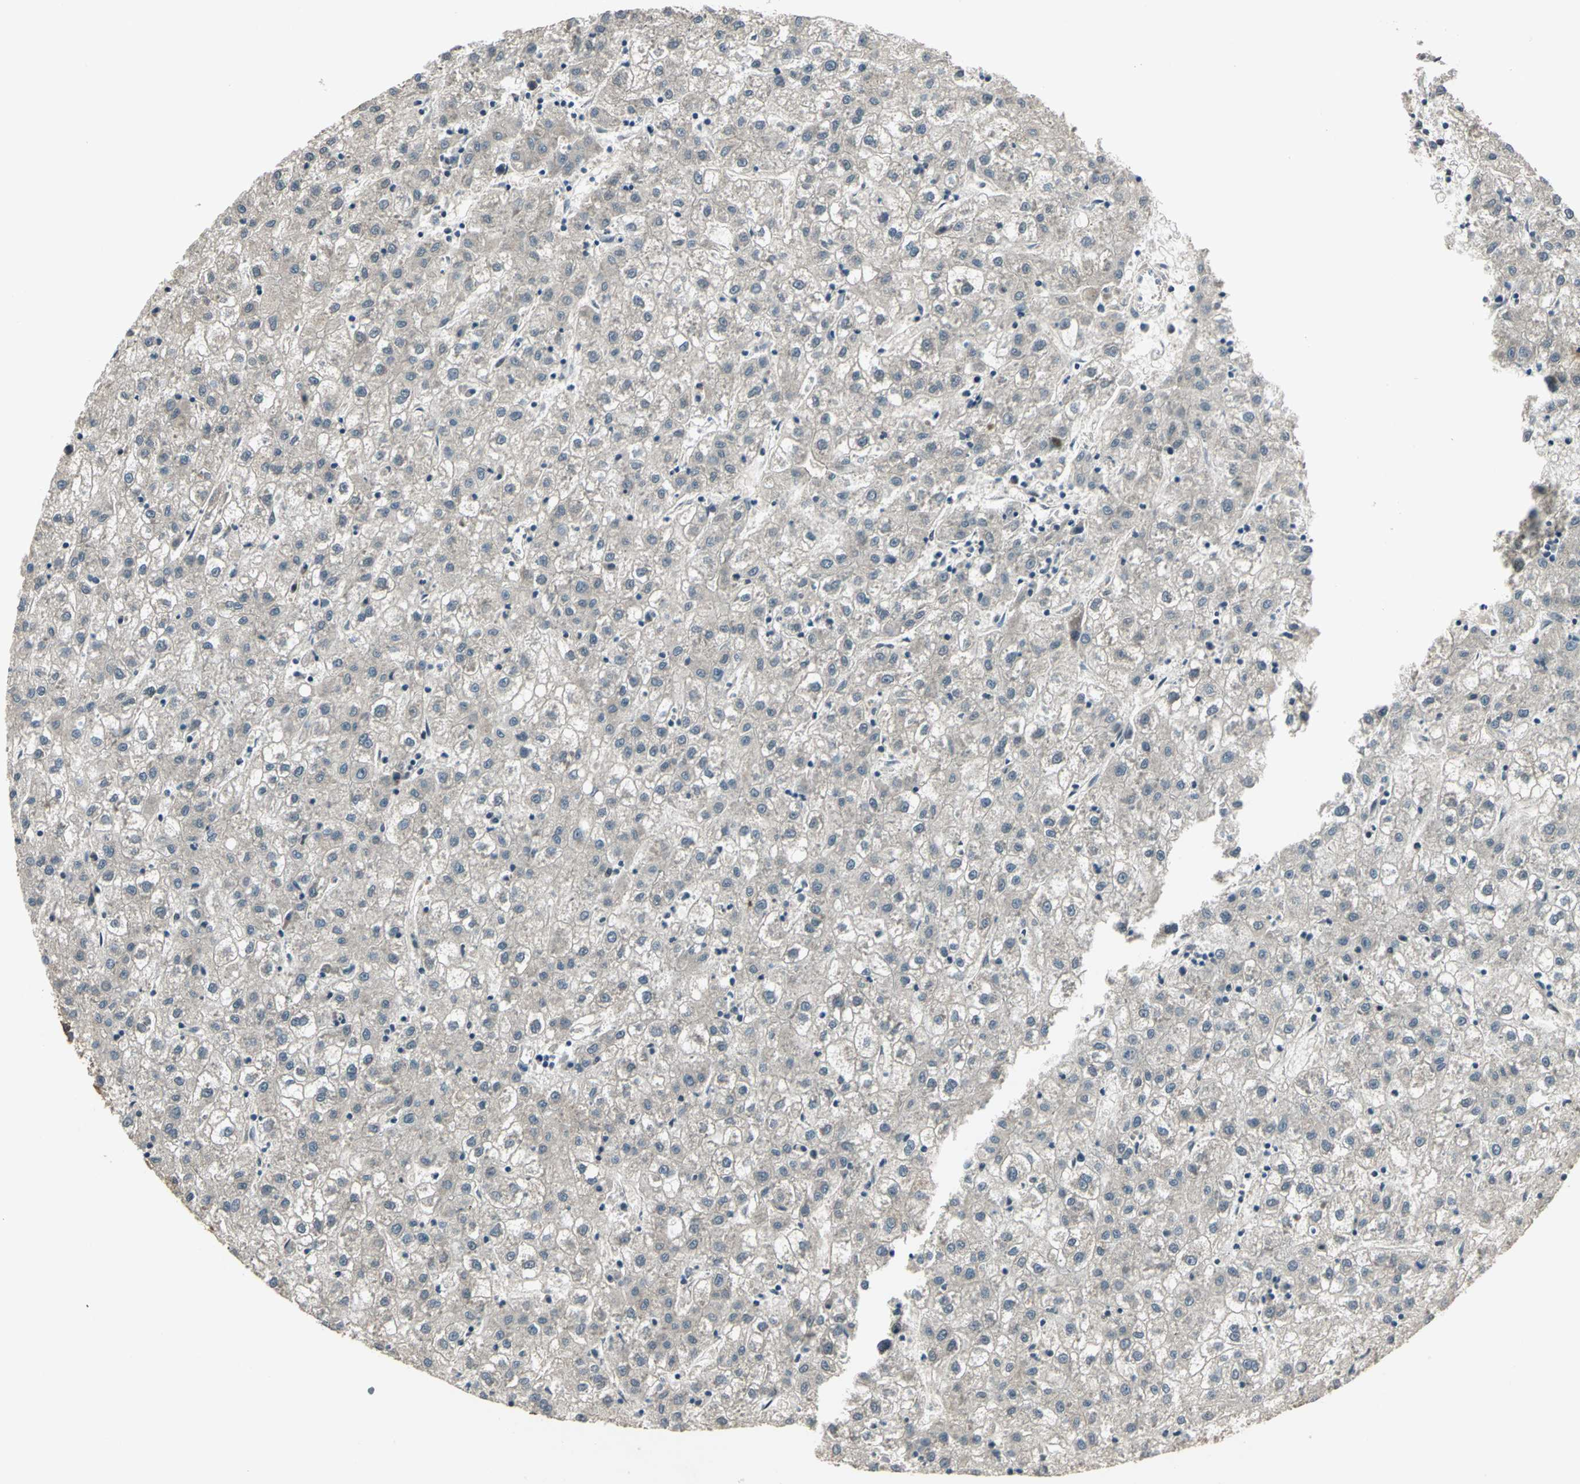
{"staining": {"intensity": "weak", "quantity": "<25%", "location": "cytoplasmic/membranous"}, "tissue": "liver cancer", "cell_type": "Tumor cells", "image_type": "cancer", "snomed": [{"axis": "morphology", "description": "Carcinoma, Hepatocellular, NOS"}, {"axis": "topography", "description": "Liver"}], "caption": "Human liver cancer (hepatocellular carcinoma) stained for a protein using immunohistochemistry demonstrates no expression in tumor cells.", "gene": "PSMC3", "patient": {"sex": "male", "age": 72}}